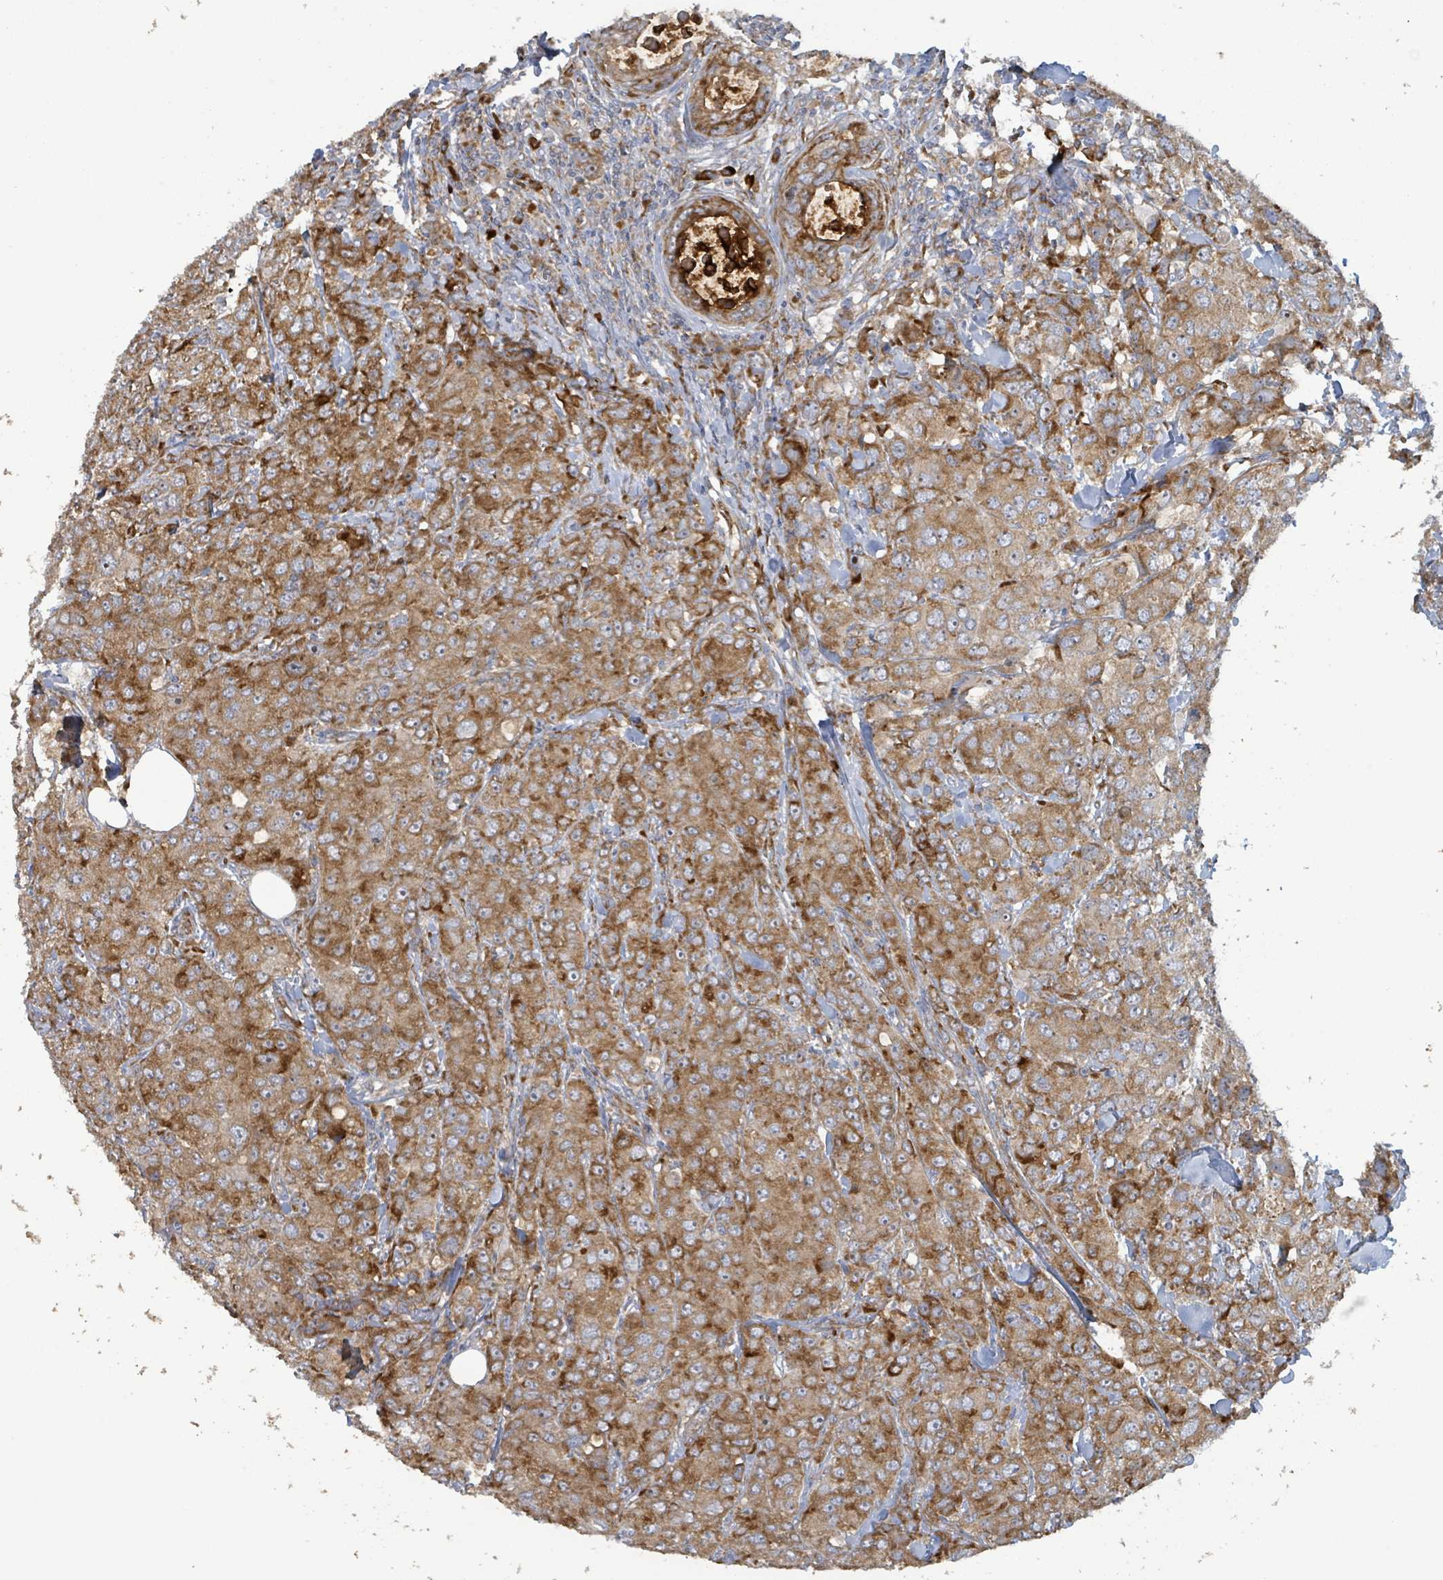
{"staining": {"intensity": "moderate", "quantity": ">75%", "location": "cytoplasmic/membranous"}, "tissue": "breast cancer", "cell_type": "Tumor cells", "image_type": "cancer", "snomed": [{"axis": "morphology", "description": "Duct carcinoma"}, {"axis": "topography", "description": "Breast"}], "caption": "DAB (3,3'-diaminobenzidine) immunohistochemical staining of human breast cancer shows moderate cytoplasmic/membranous protein staining in approximately >75% of tumor cells.", "gene": "RPL32", "patient": {"sex": "female", "age": 43}}